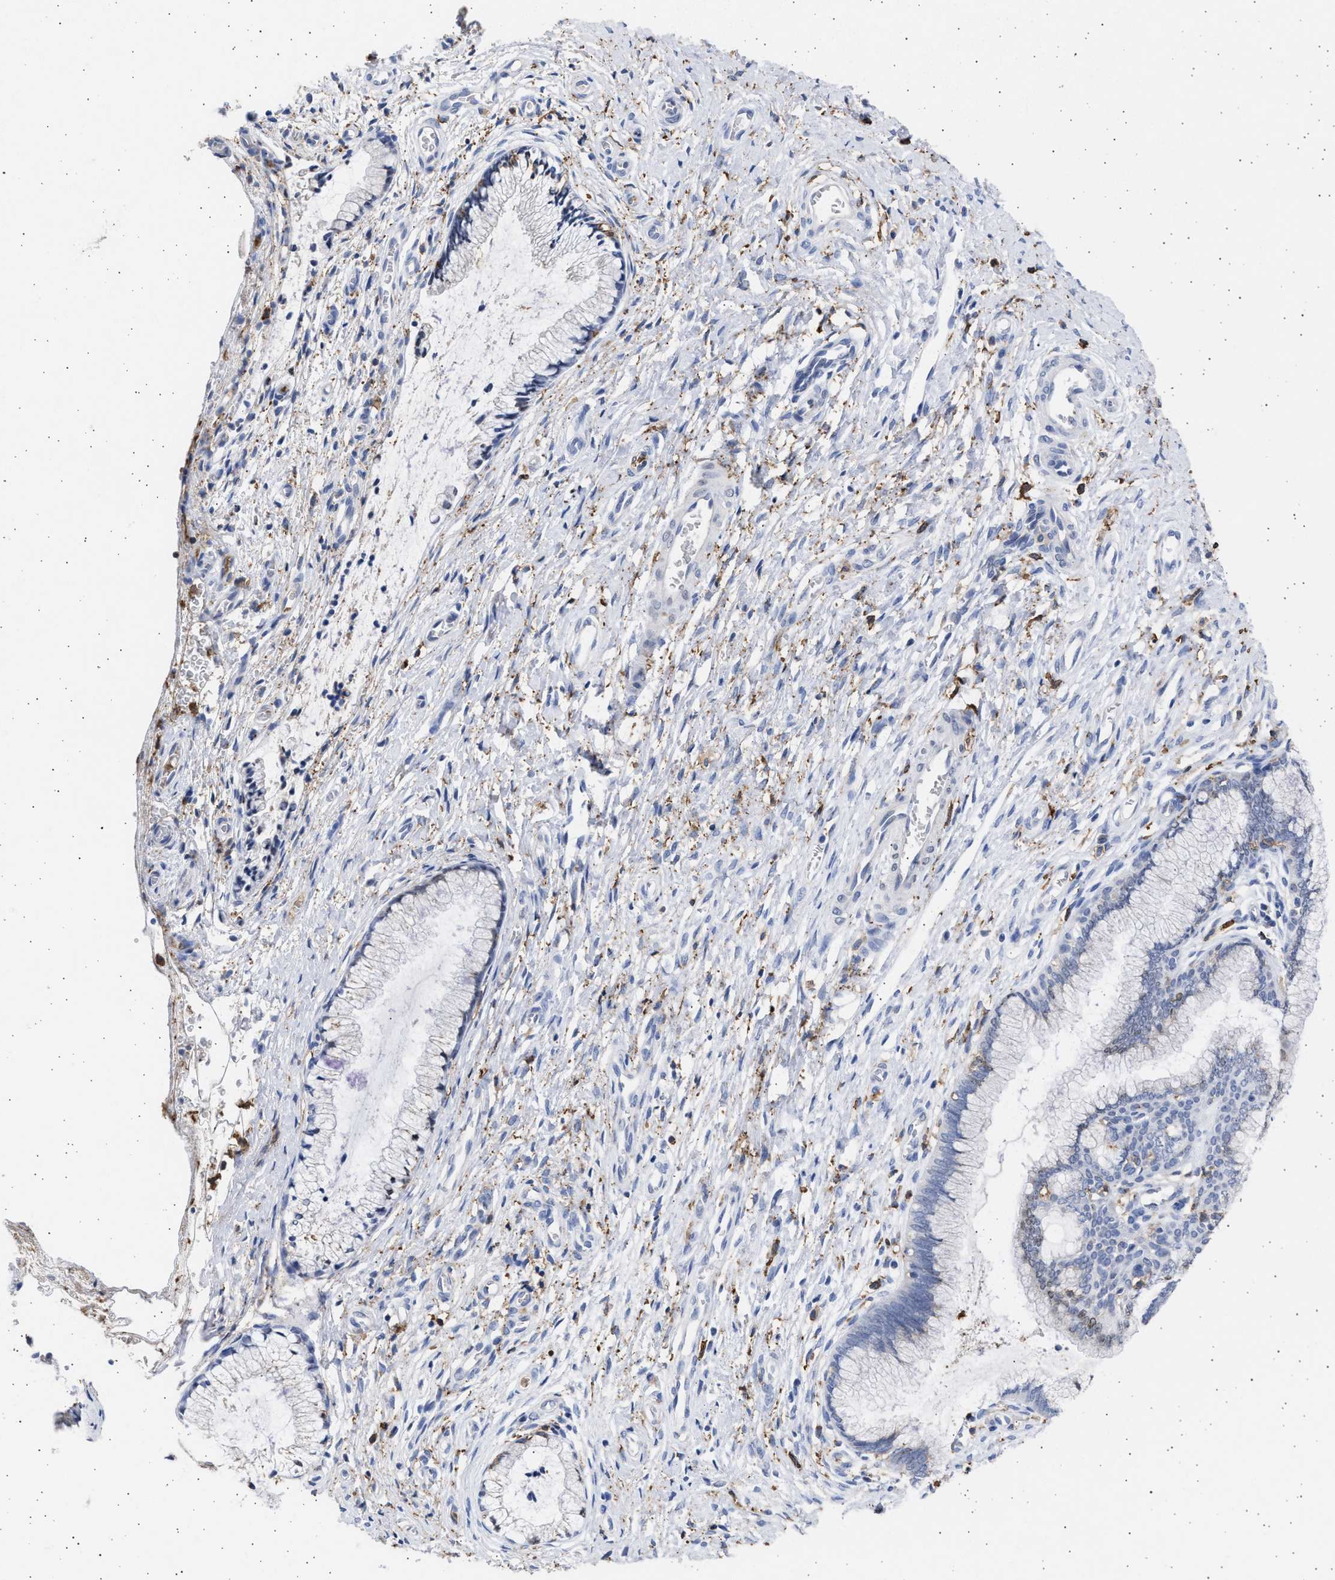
{"staining": {"intensity": "weak", "quantity": "25%-75%", "location": "cytoplasmic/membranous,nuclear"}, "tissue": "cervix", "cell_type": "Glandular cells", "image_type": "normal", "snomed": [{"axis": "morphology", "description": "Normal tissue, NOS"}, {"axis": "topography", "description": "Cervix"}], "caption": "Immunohistochemical staining of benign cervix exhibits weak cytoplasmic/membranous,nuclear protein expression in about 25%-75% of glandular cells.", "gene": "FCER1A", "patient": {"sex": "female", "age": 55}}